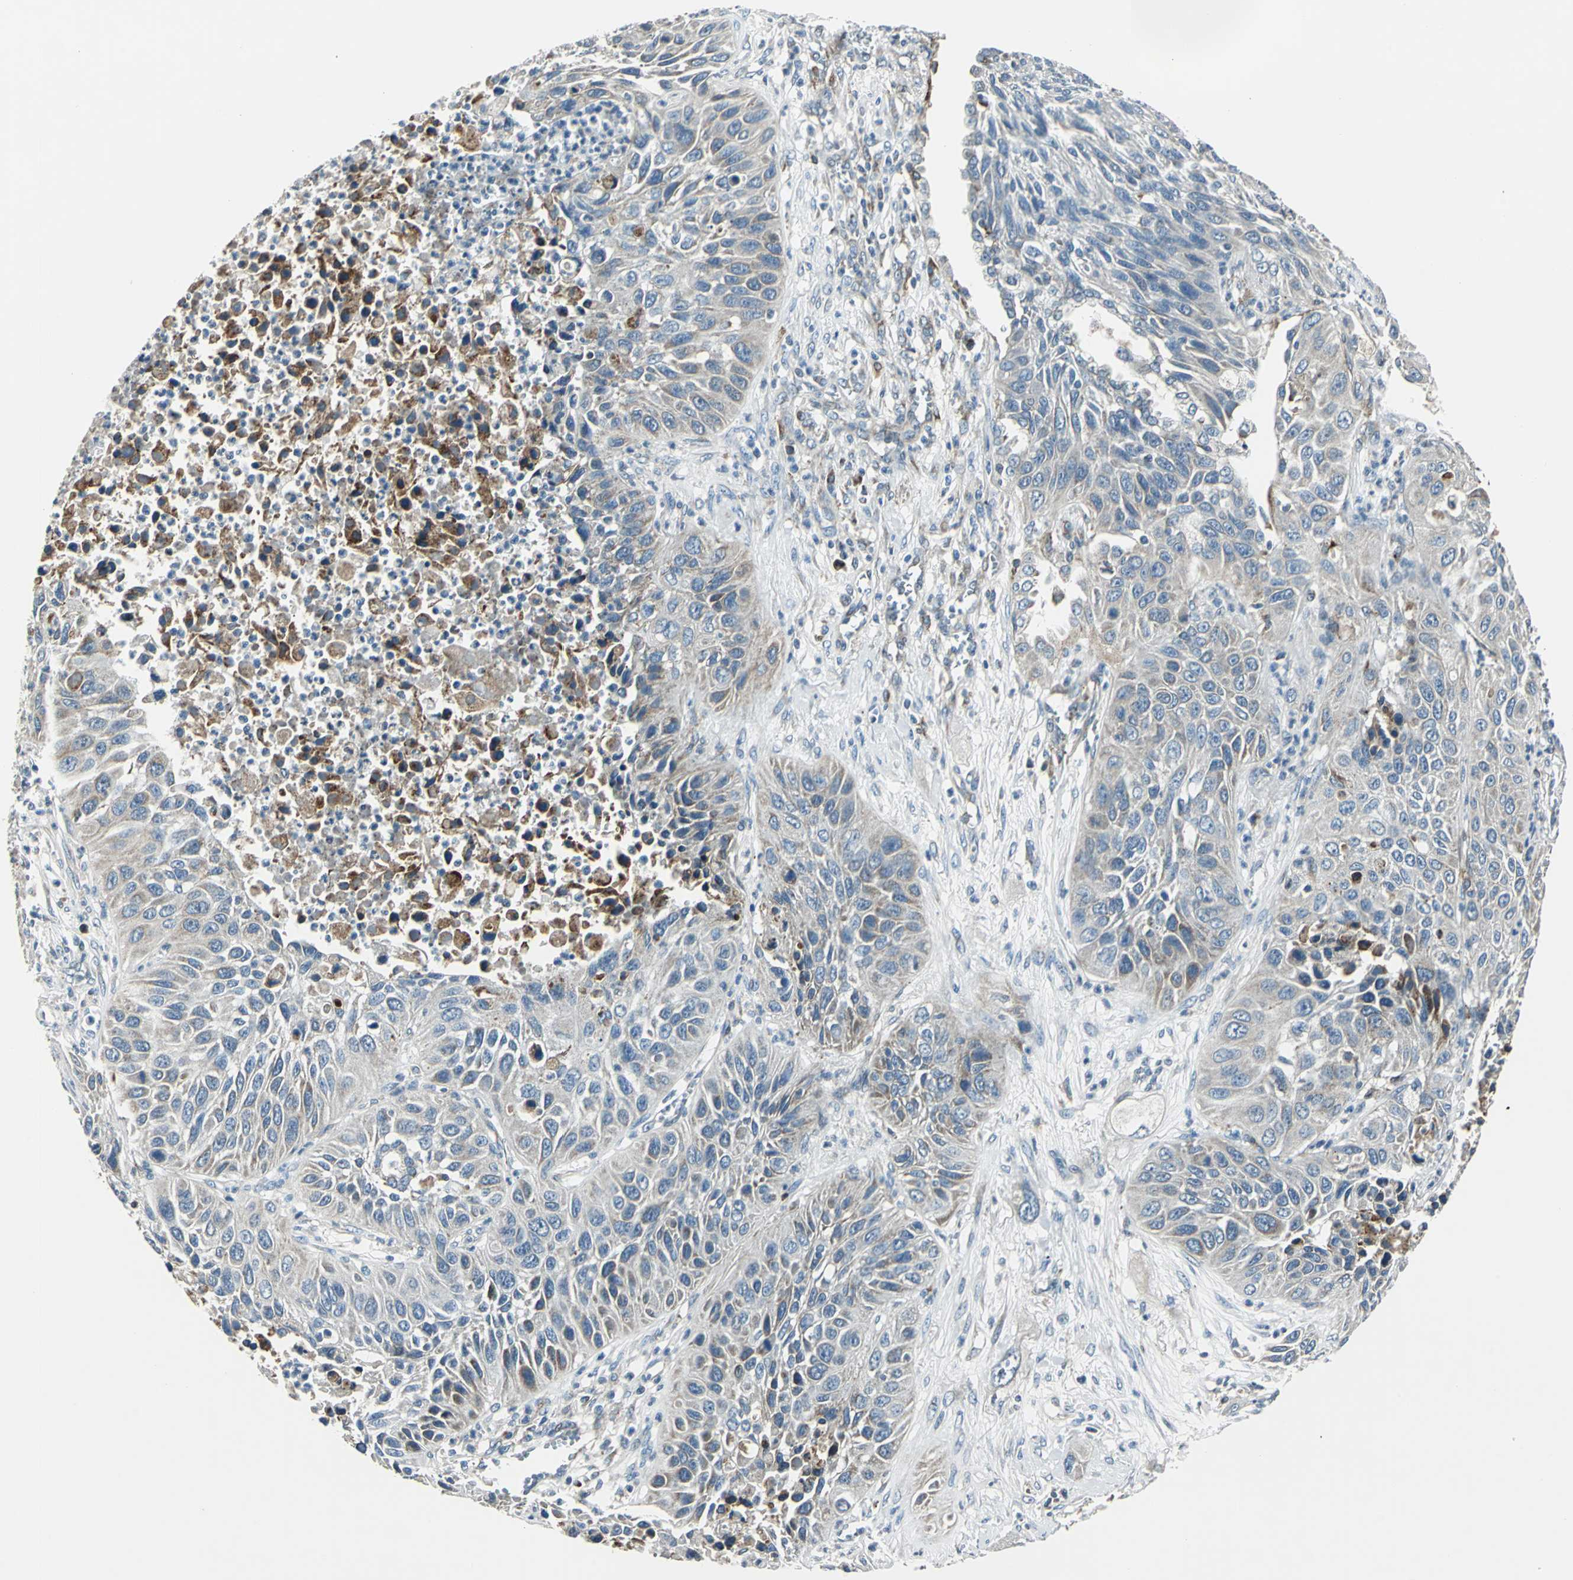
{"staining": {"intensity": "weak", "quantity": "25%-75%", "location": "cytoplasmic/membranous"}, "tissue": "lung cancer", "cell_type": "Tumor cells", "image_type": "cancer", "snomed": [{"axis": "morphology", "description": "Squamous cell carcinoma, NOS"}, {"axis": "topography", "description": "Lung"}], "caption": "Immunohistochemistry (IHC) image of neoplastic tissue: lung cancer (squamous cell carcinoma) stained using immunohistochemistry demonstrates low levels of weak protein expression localized specifically in the cytoplasmic/membranous of tumor cells, appearing as a cytoplasmic/membranous brown color.", "gene": "HTATIP2", "patient": {"sex": "female", "age": 76}}